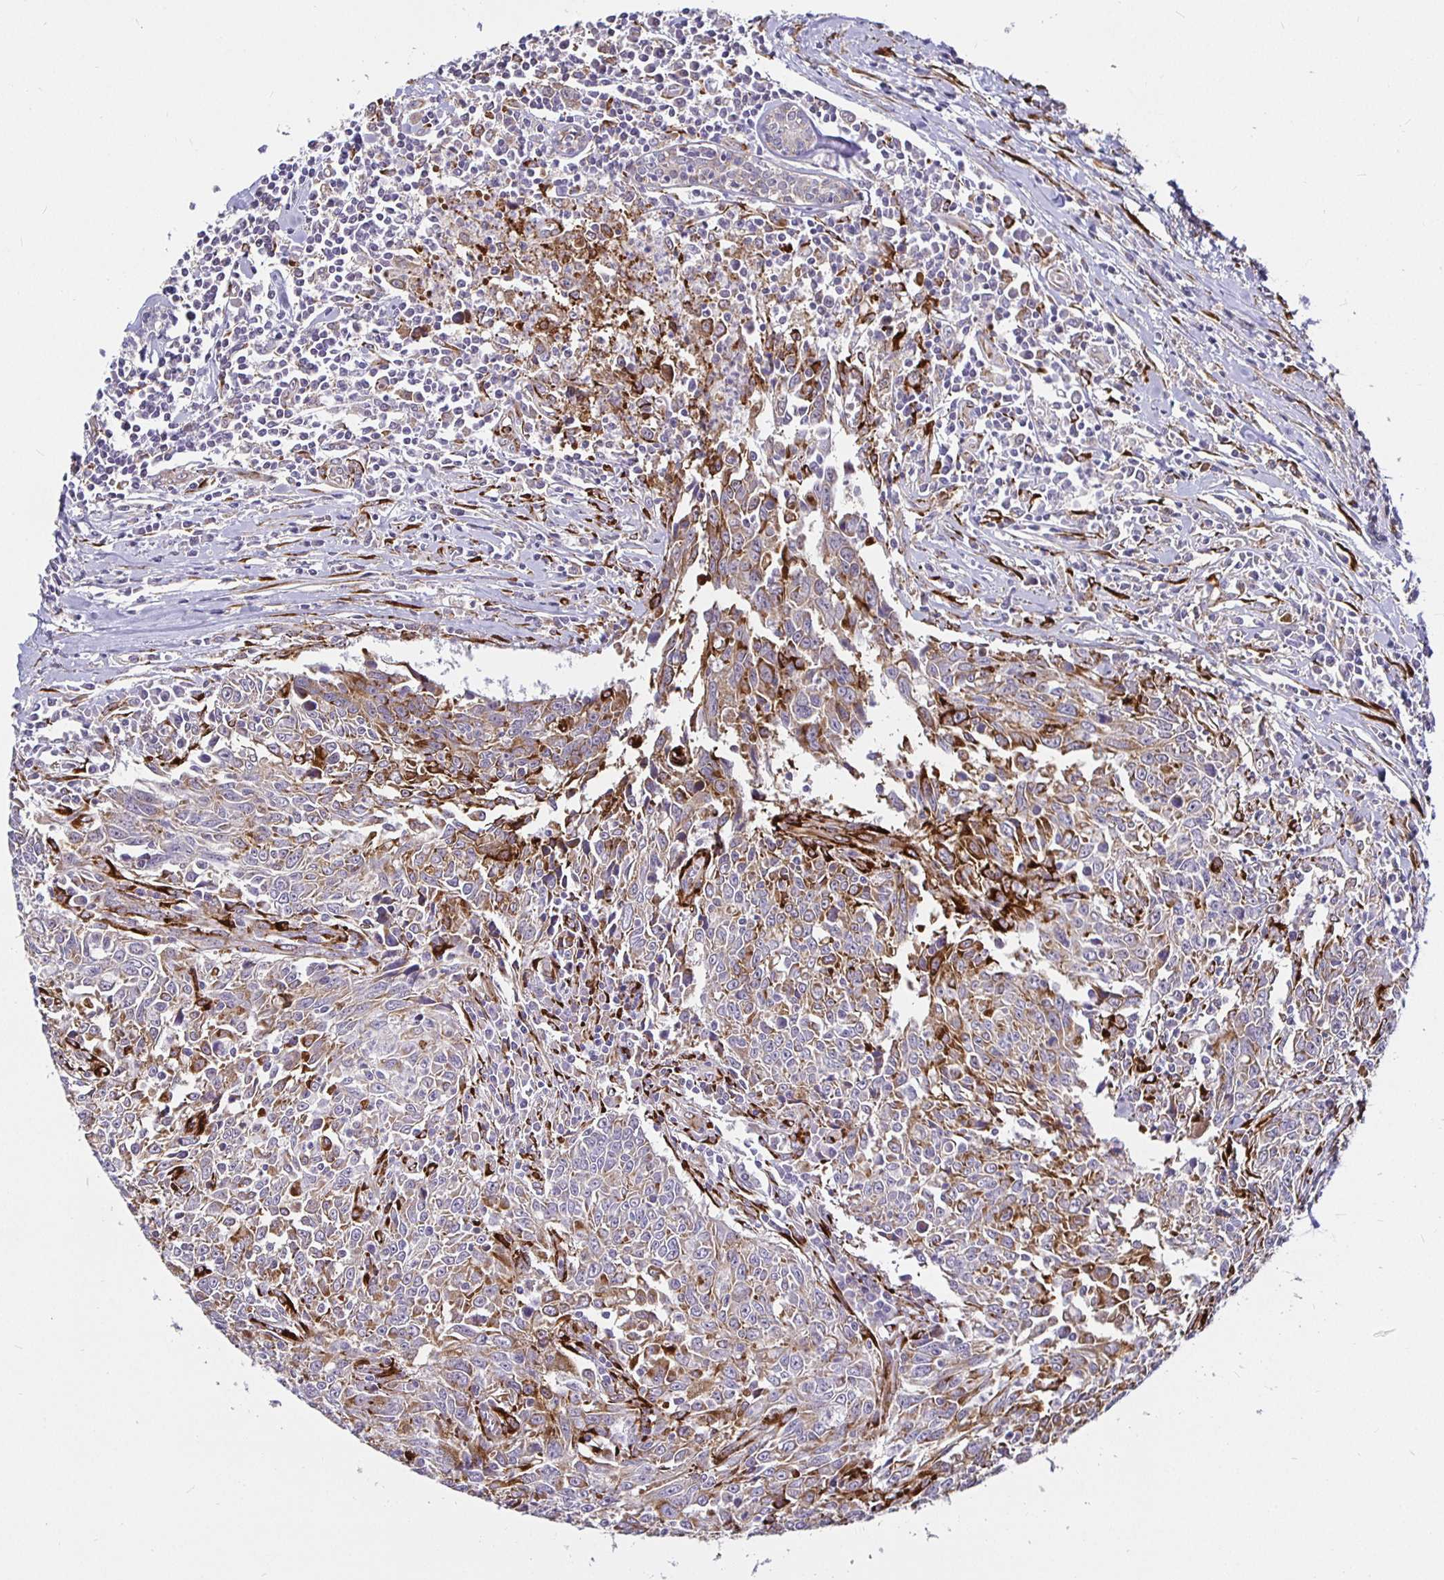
{"staining": {"intensity": "strong", "quantity": "<25%", "location": "cytoplasmic/membranous"}, "tissue": "breast cancer", "cell_type": "Tumor cells", "image_type": "cancer", "snomed": [{"axis": "morphology", "description": "Duct carcinoma"}, {"axis": "topography", "description": "Breast"}], "caption": "A high-resolution photomicrograph shows IHC staining of invasive ductal carcinoma (breast), which exhibits strong cytoplasmic/membranous positivity in about <25% of tumor cells.", "gene": "P4HA2", "patient": {"sex": "female", "age": 50}}